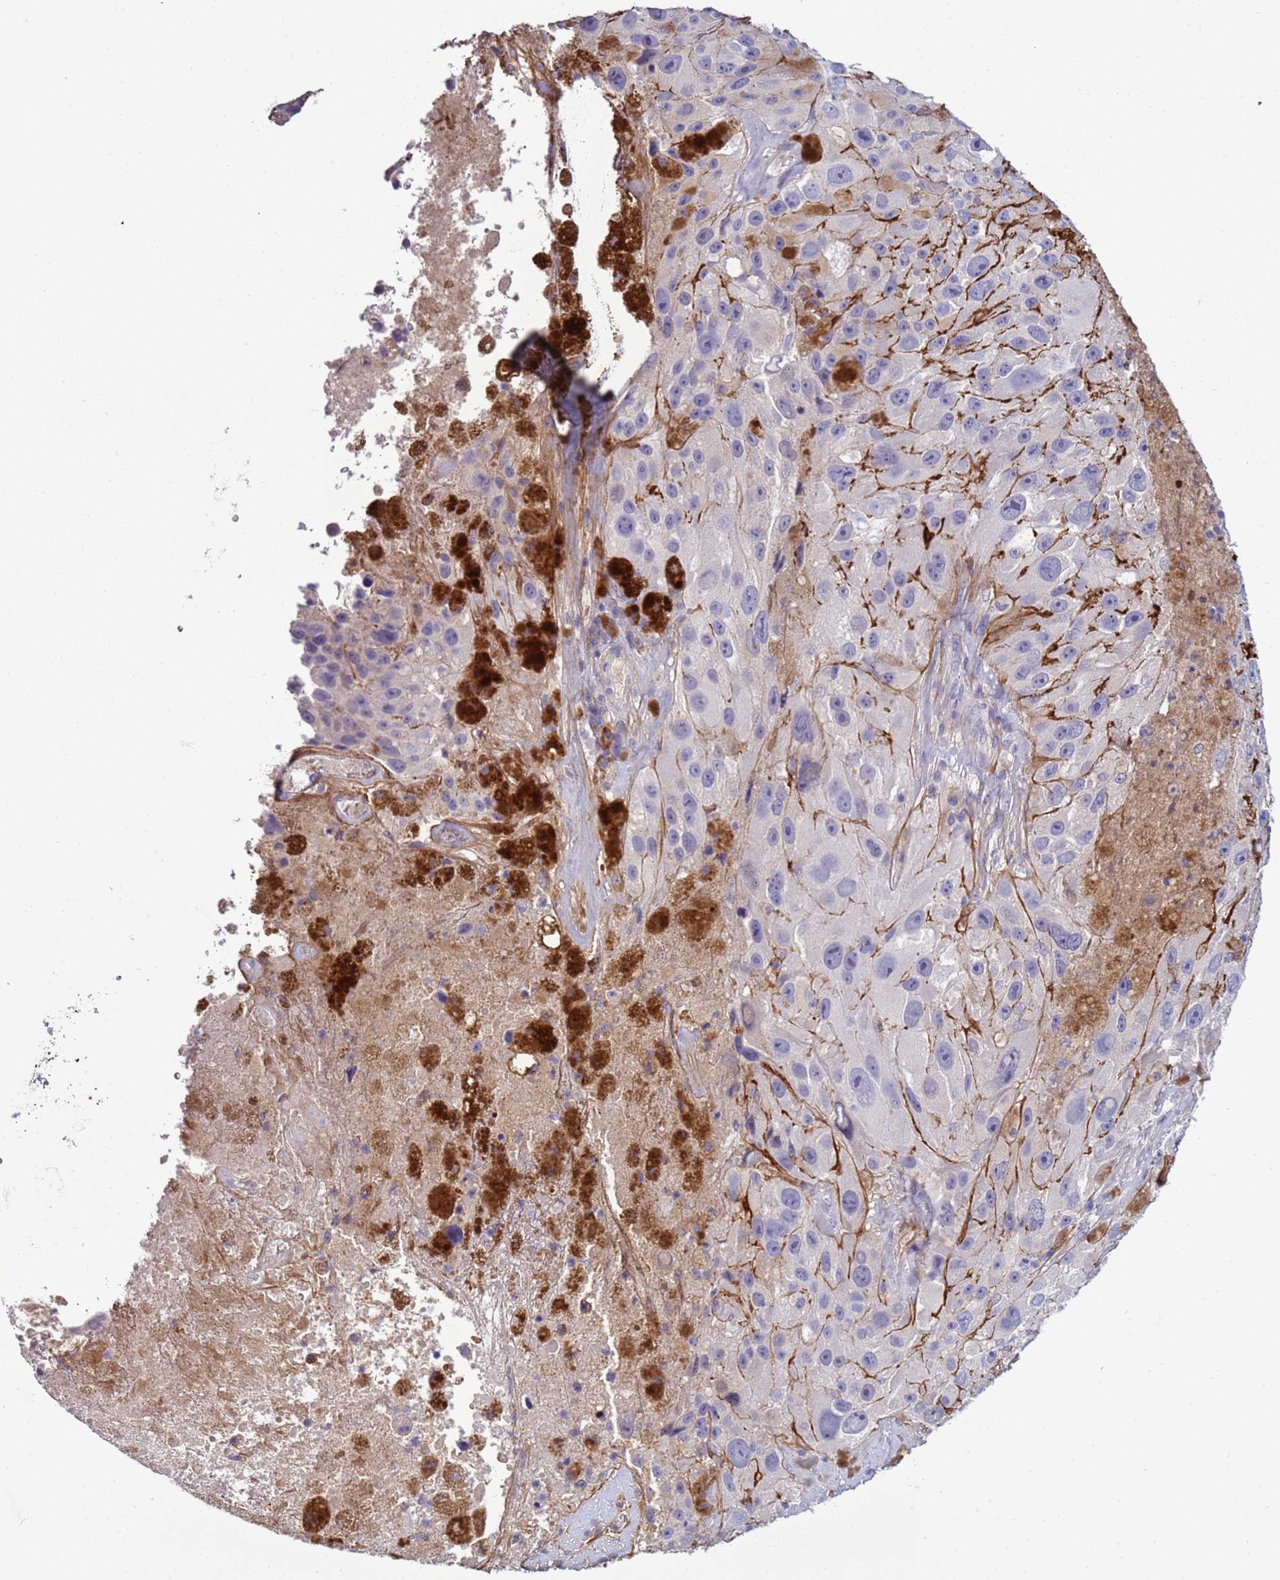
{"staining": {"intensity": "negative", "quantity": "none", "location": "none"}, "tissue": "melanoma", "cell_type": "Tumor cells", "image_type": "cancer", "snomed": [{"axis": "morphology", "description": "Malignant melanoma, Metastatic site"}, {"axis": "topography", "description": "Lymph node"}], "caption": "Image shows no protein expression in tumor cells of melanoma tissue.", "gene": "TRIM51", "patient": {"sex": "male", "age": 62}}